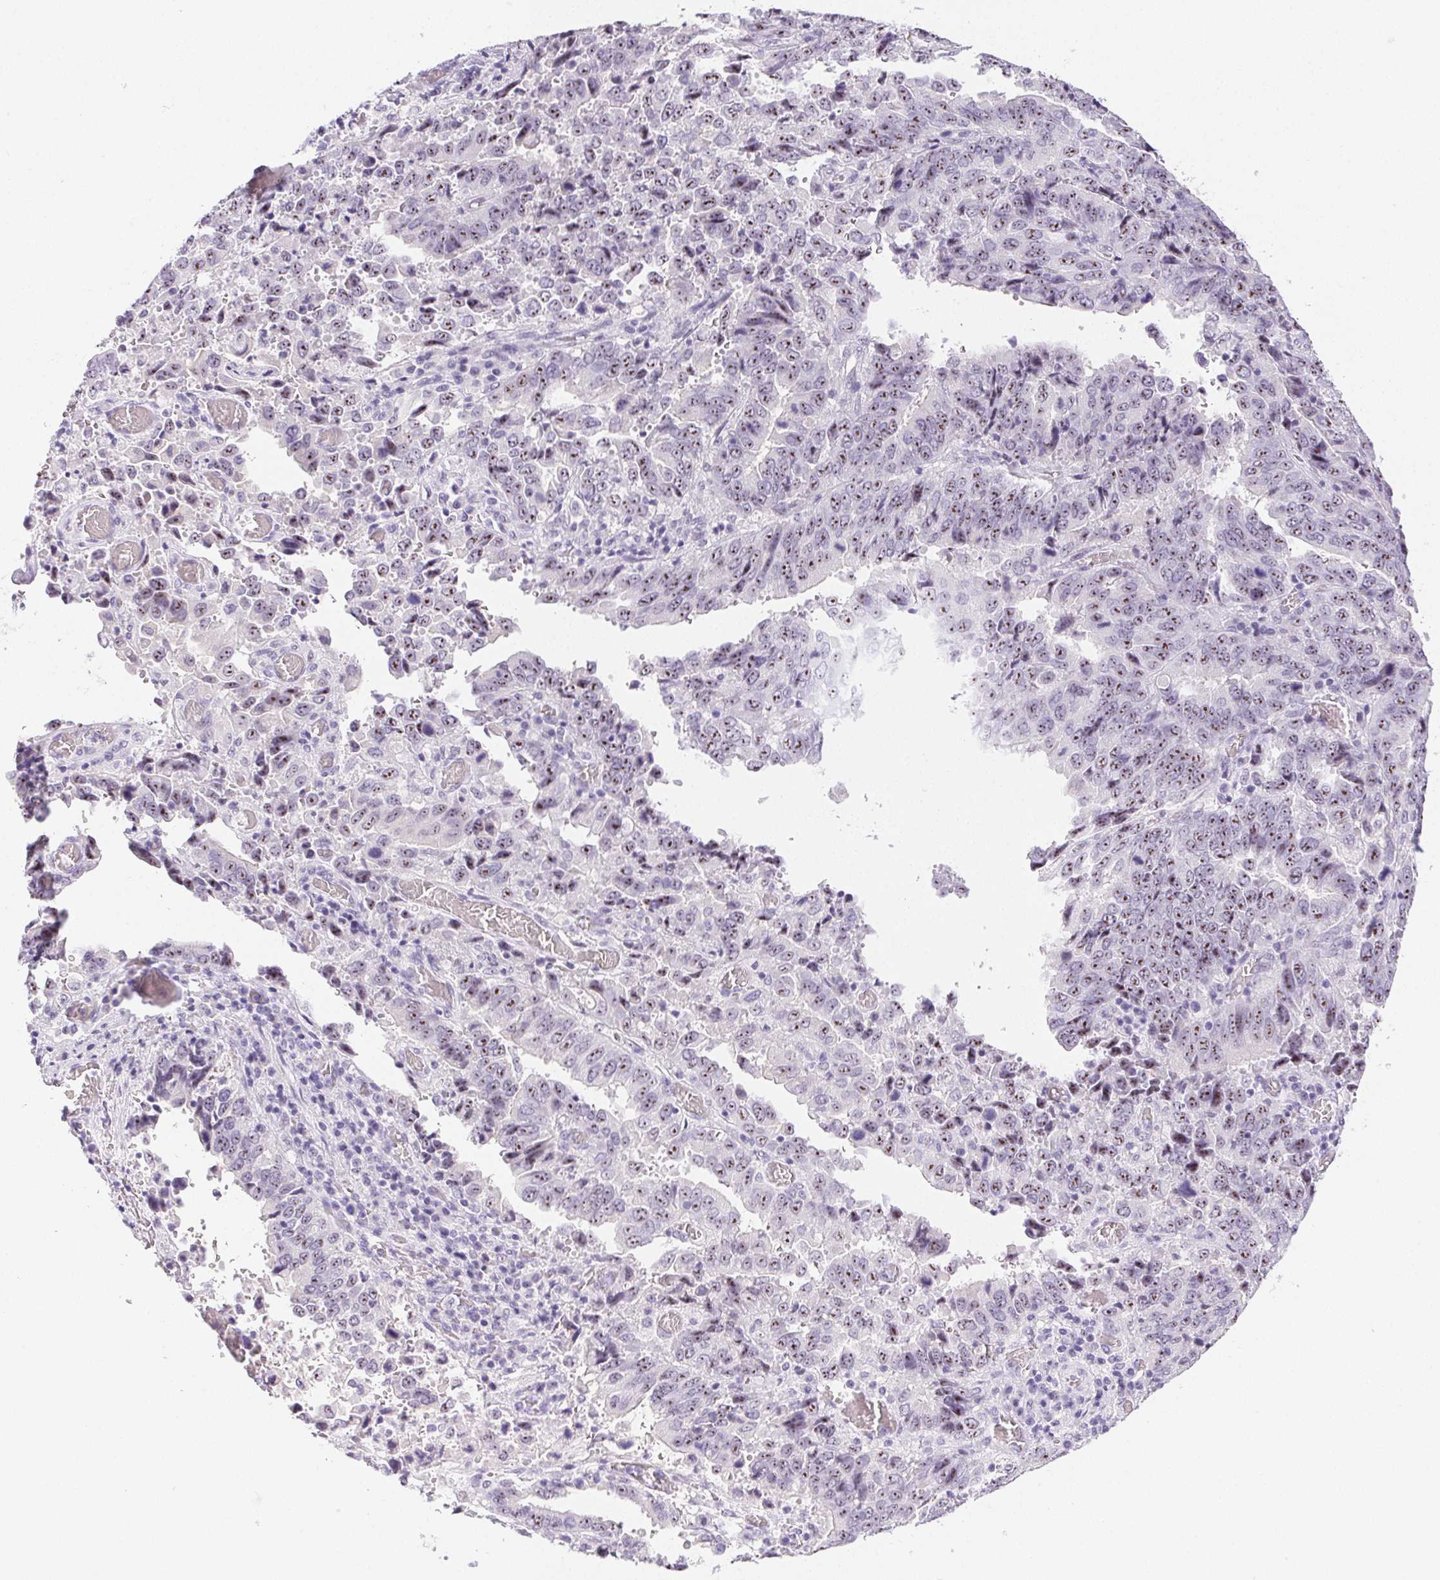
{"staining": {"intensity": "moderate", "quantity": ">75%", "location": "nuclear"}, "tissue": "stomach cancer", "cell_type": "Tumor cells", "image_type": "cancer", "snomed": [{"axis": "morphology", "description": "Adenocarcinoma, NOS"}, {"axis": "topography", "description": "Stomach, upper"}], "caption": "DAB immunohistochemical staining of human stomach adenocarcinoma demonstrates moderate nuclear protein positivity in about >75% of tumor cells.", "gene": "ST8SIA3", "patient": {"sex": "male", "age": 74}}